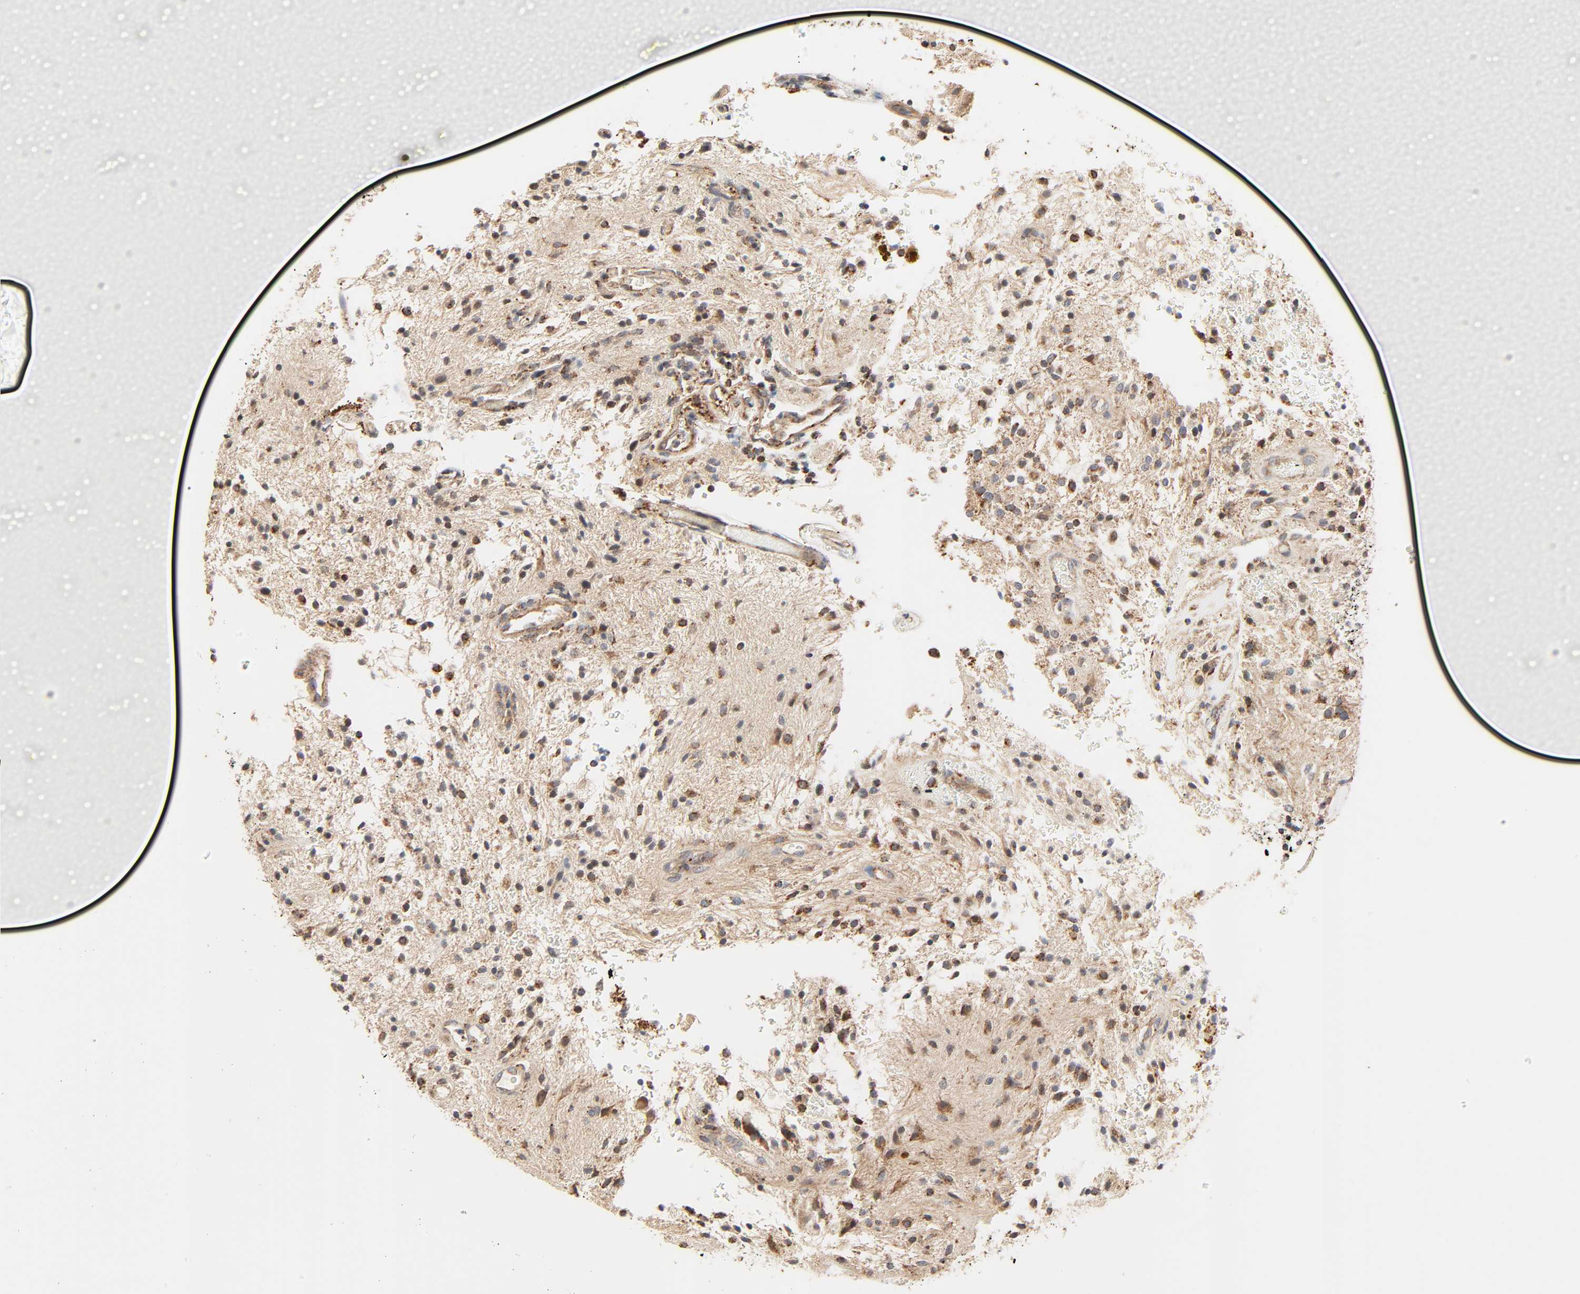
{"staining": {"intensity": "moderate", "quantity": ">75%", "location": "cytoplasmic/membranous"}, "tissue": "glioma", "cell_type": "Tumor cells", "image_type": "cancer", "snomed": [{"axis": "morphology", "description": "Glioma, malignant, NOS"}, {"axis": "topography", "description": "Cerebellum"}], "caption": "Immunohistochemical staining of glioma reveals medium levels of moderate cytoplasmic/membranous positivity in about >75% of tumor cells.", "gene": "ZMAT5", "patient": {"sex": "female", "age": 10}}